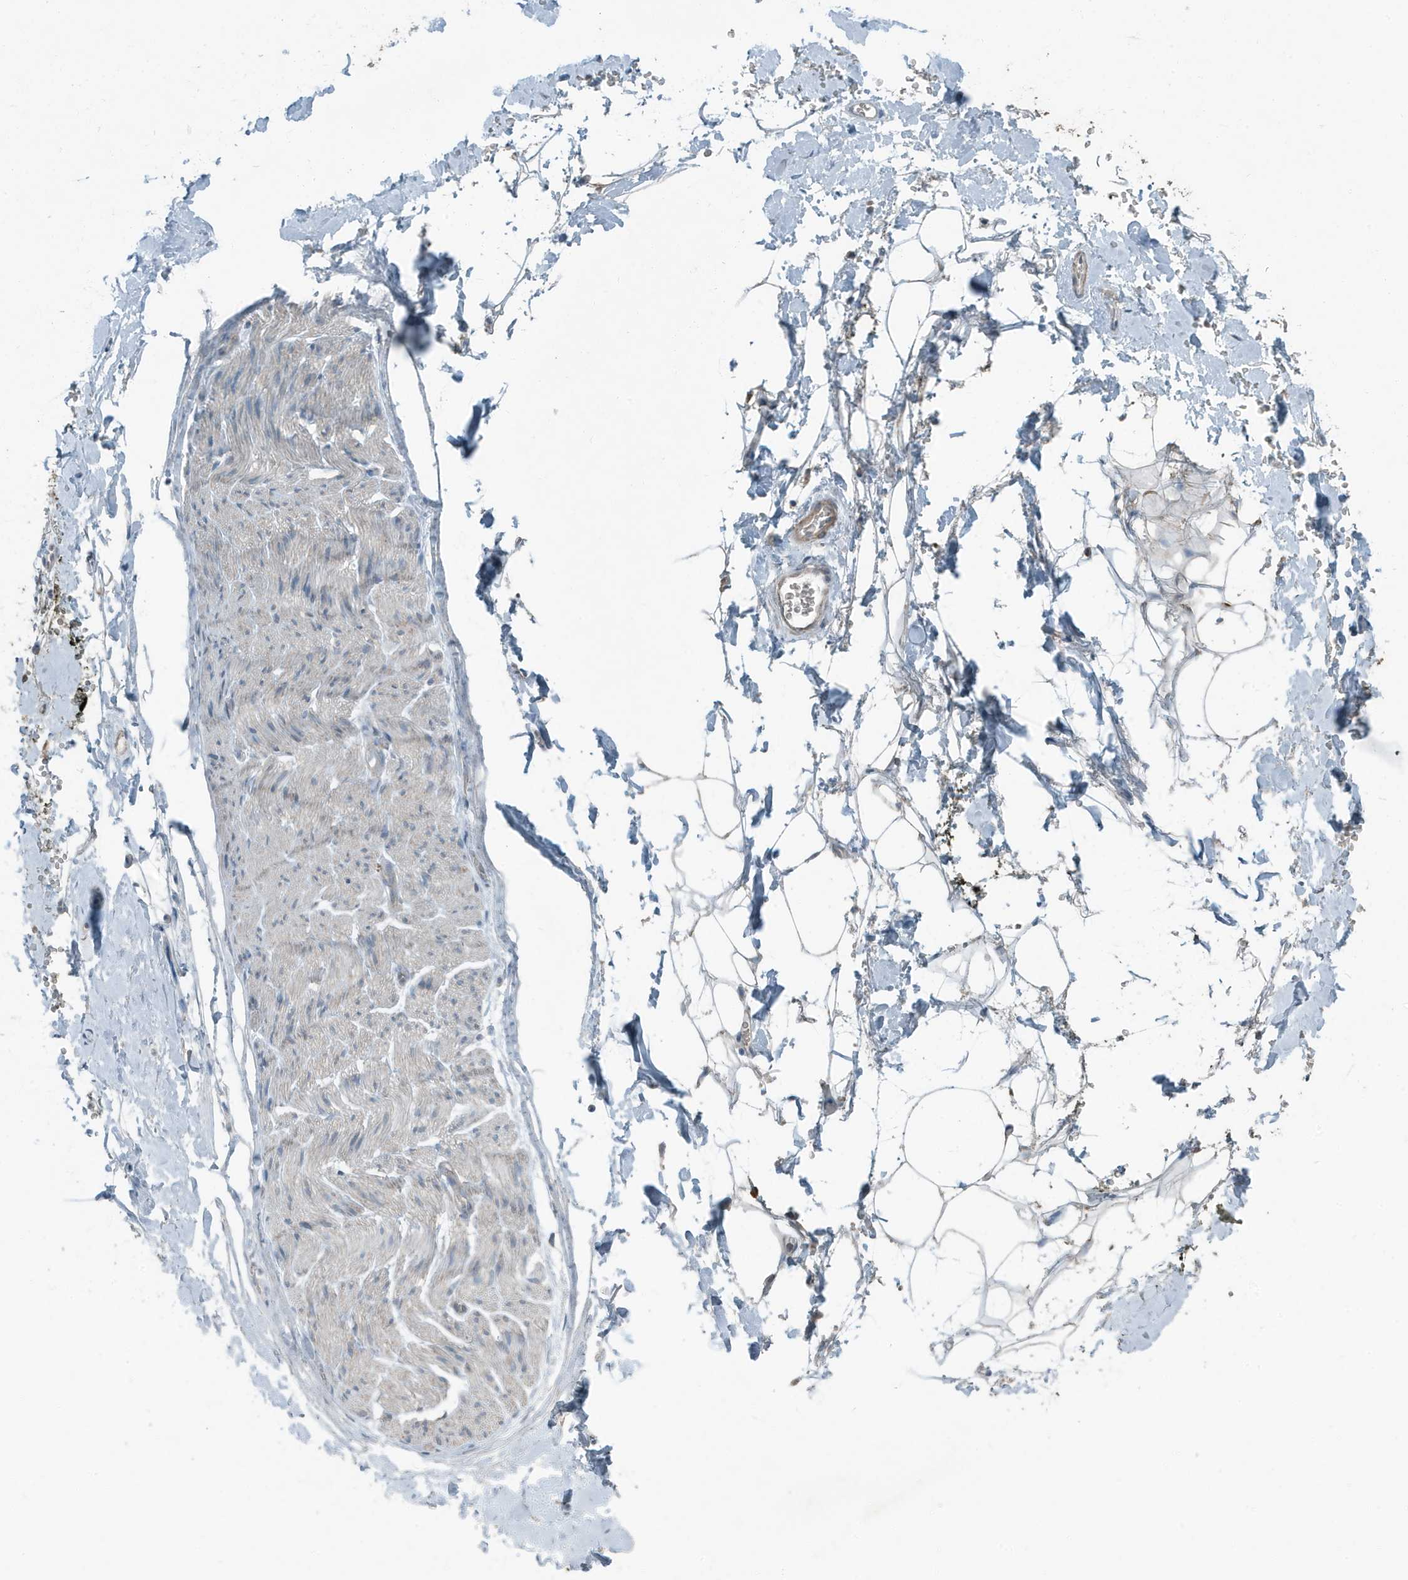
{"staining": {"intensity": "weak", "quantity": "25%-75%", "location": "cytoplasmic/membranous"}, "tissue": "adipose tissue", "cell_type": "Adipocytes", "image_type": "normal", "snomed": [{"axis": "morphology", "description": "Normal tissue, NOS"}, {"axis": "morphology", "description": "Adenocarcinoma, NOS"}, {"axis": "topography", "description": "Pancreas"}, {"axis": "topography", "description": "Peripheral nerve tissue"}], "caption": "Weak cytoplasmic/membranous positivity is seen in approximately 25%-75% of adipocytes in normal adipose tissue.", "gene": "MT", "patient": {"sex": "male", "age": 59}}